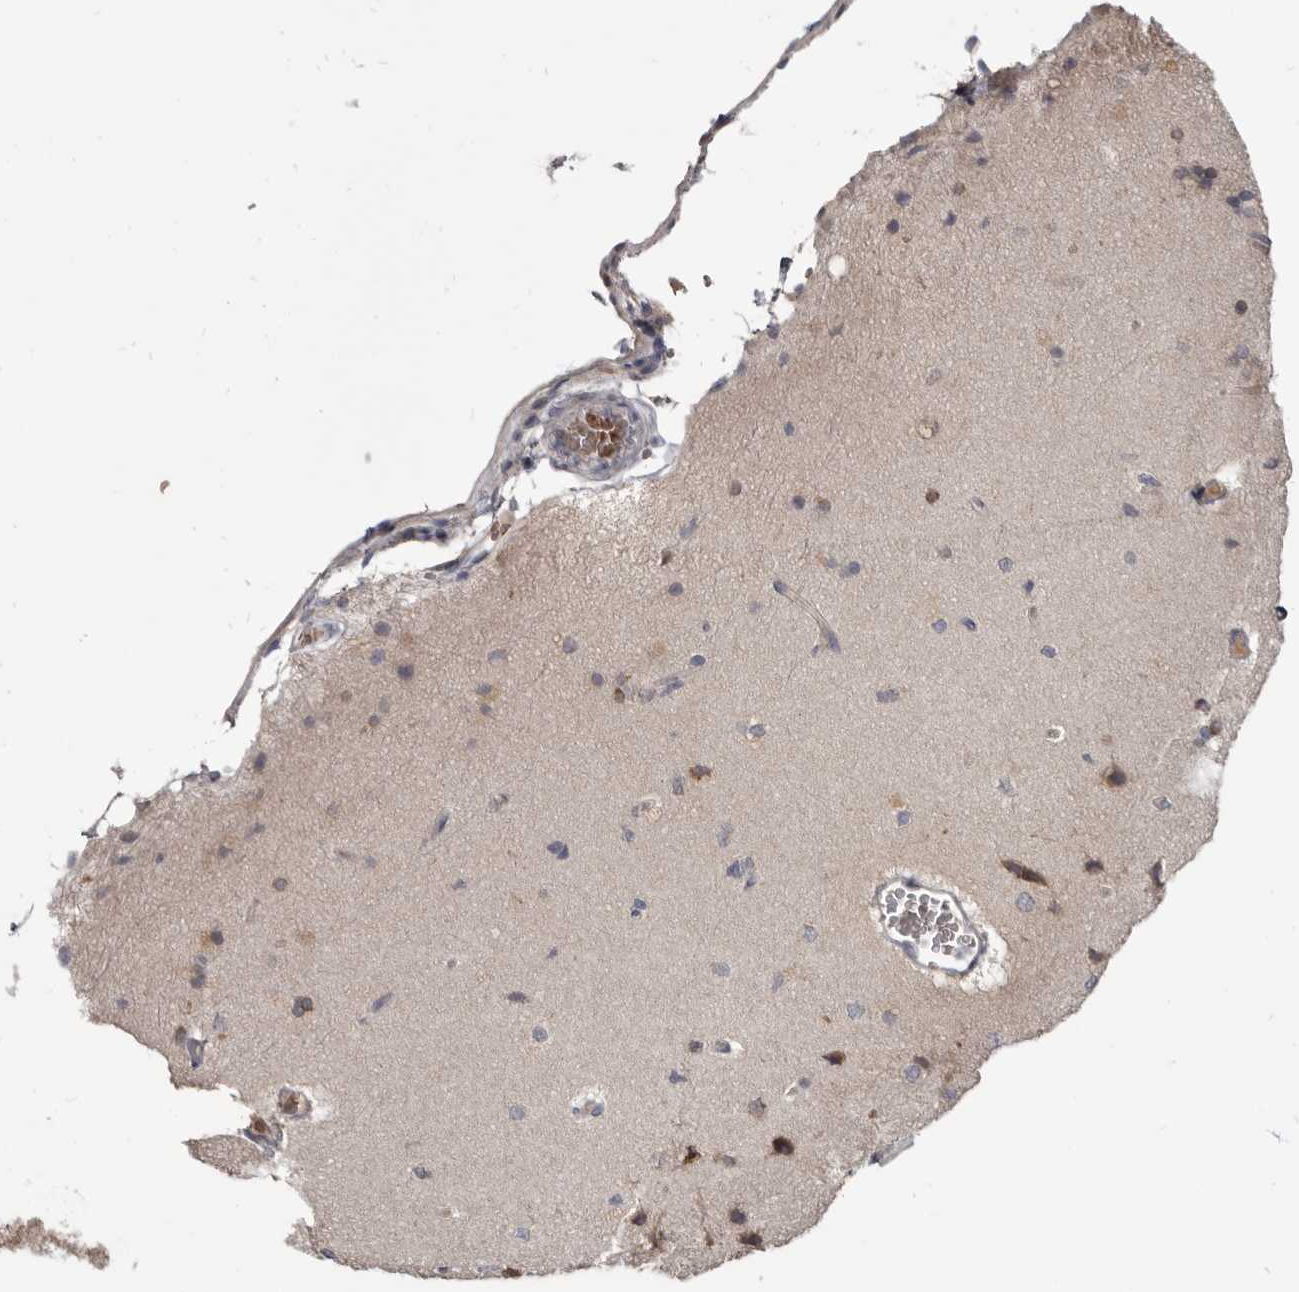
{"staining": {"intensity": "negative", "quantity": "none", "location": "none"}, "tissue": "cerebral cortex", "cell_type": "Endothelial cells", "image_type": "normal", "snomed": [{"axis": "morphology", "description": "Normal tissue, NOS"}, {"axis": "topography", "description": "Cerebral cortex"}], "caption": "Immunohistochemical staining of normal human cerebral cortex reveals no significant staining in endothelial cells. (DAB immunohistochemistry (IHC) visualized using brightfield microscopy, high magnification).", "gene": "NENF", "patient": {"sex": "male", "age": 62}}